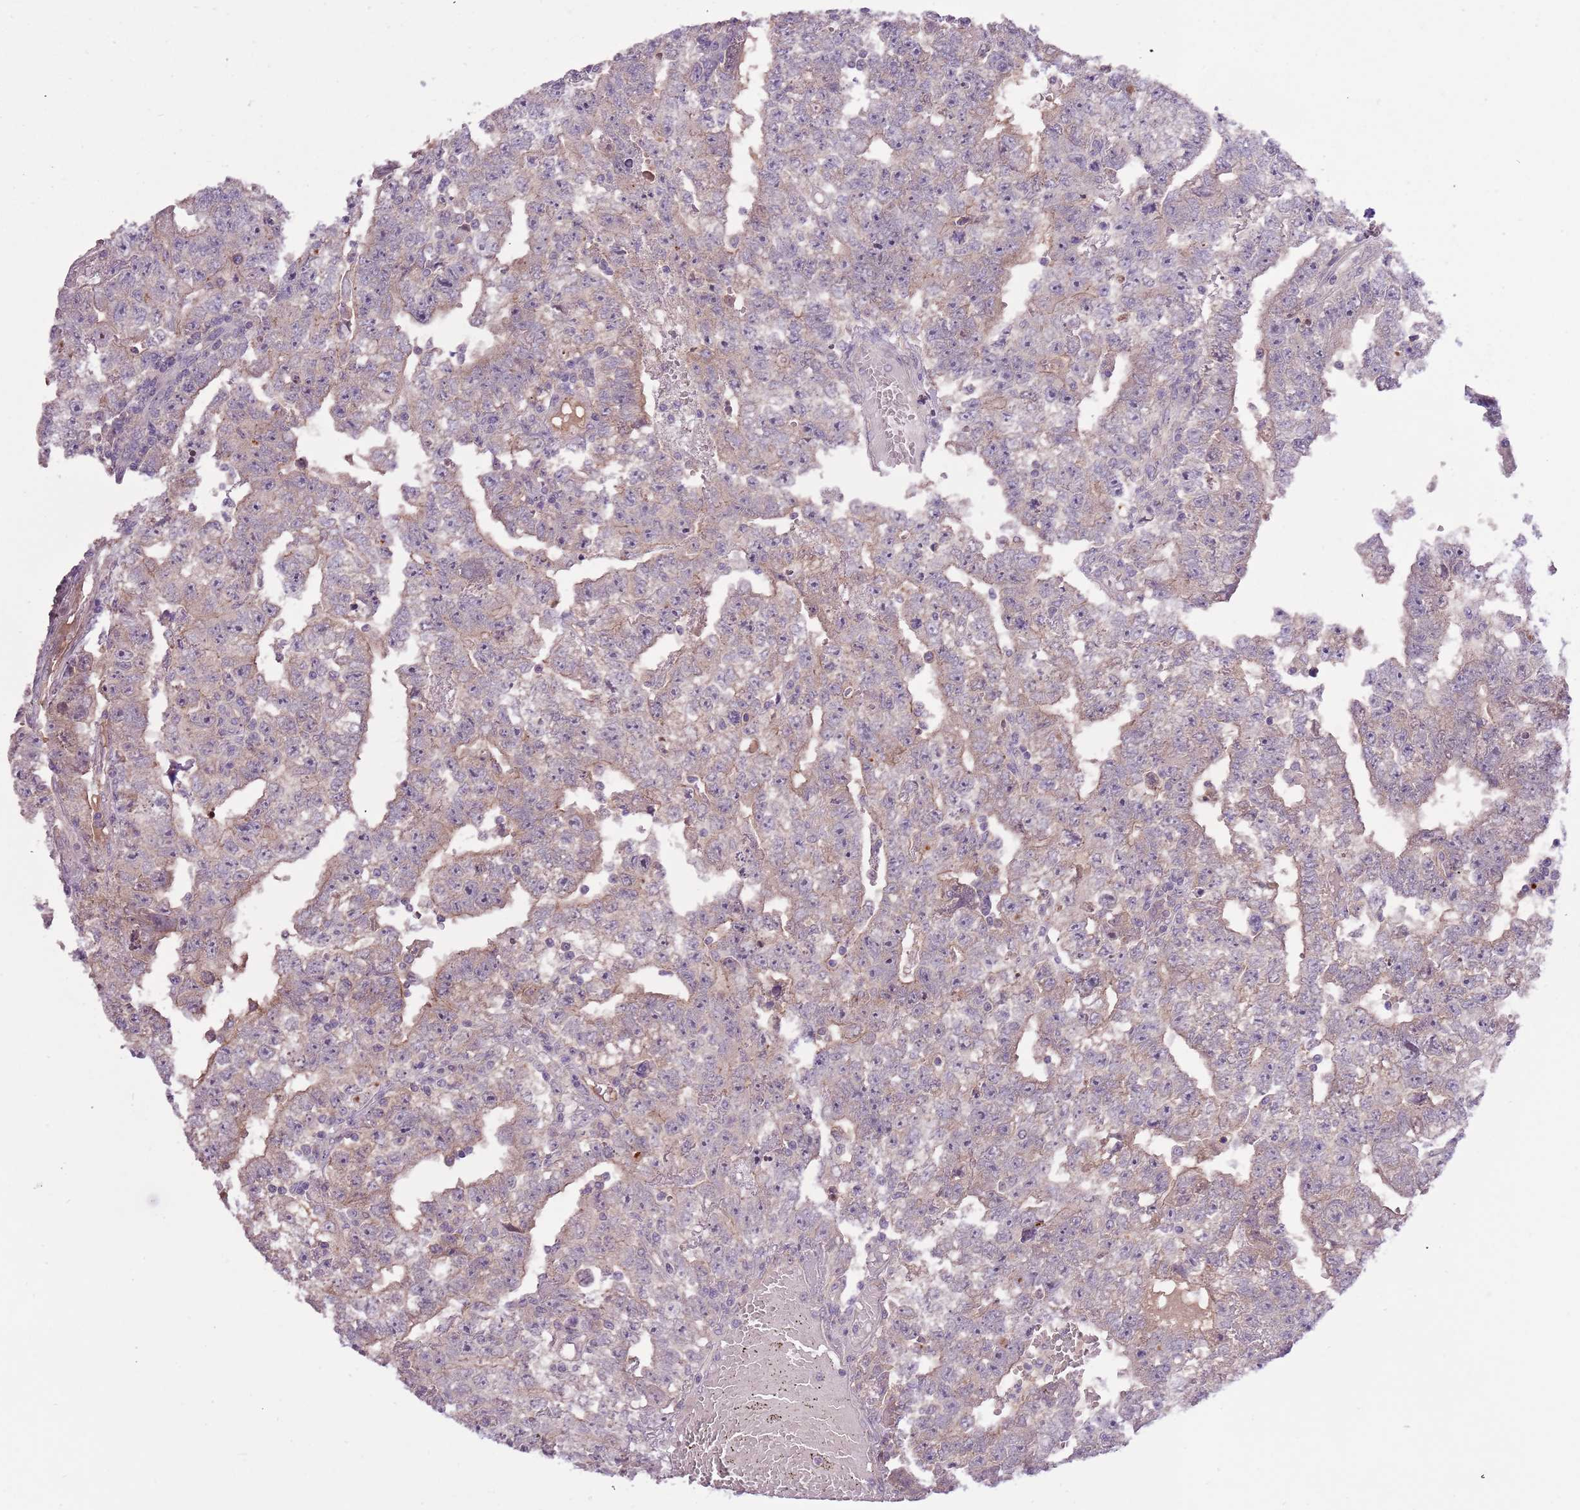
{"staining": {"intensity": "weak", "quantity": "<25%", "location": "cytoplasmic/membranous"}, "tissue": "testis cancer", "cell_type": "Tumor cells", "image_type": "cancer", "snomed": [{"axis": "morphology", "description": "Carcinoma, Embryonal, NOS"}, {"axis": "topography", "description": "Testis"}], "caption": "DAB (3,3'-diaminobenzidine) immunohistochemical staining of testis cancer demonstrates no significant positivity in tumor cells.", "gene": "SHROOM3", "patient": {"sex": "male", "age": 25}}